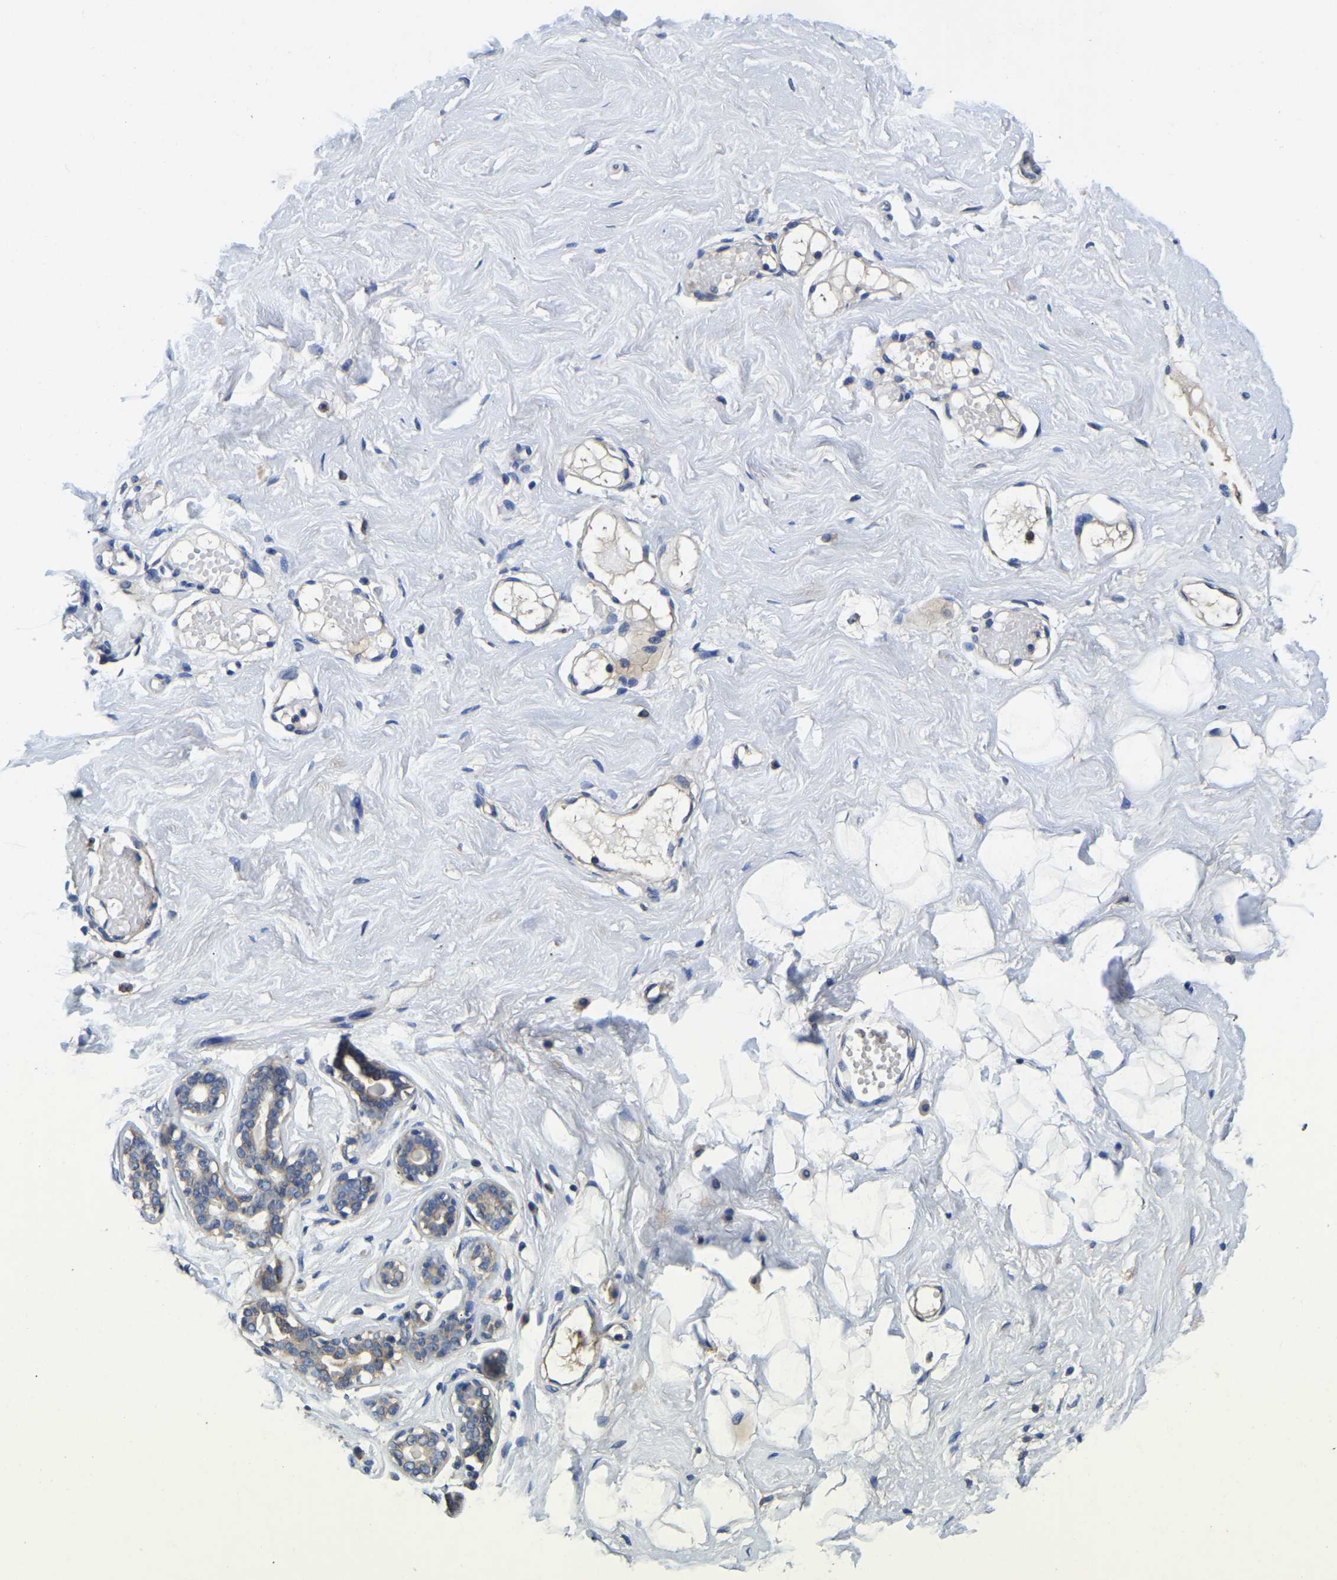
{"staining": {"intensity": "negative", "quantity": "none", "location": "none"}, "tissue": "breast", "cell_type": "Adipocytes", "image_type": "normal", "snomed": [{"axis": "morphology", "description": "Normal tissue, NOS"}, {"axis": "topography", "description": "Breast"}], "caption": "Immunohistochemistry photomicrograph of unremarkable breast: breast stained with DAB shows no significant protein positivity in adipocytes. (DAB (3,3'-diaminobenzidine) immunohistochemistry (IHC) visualized using brightfield microscopy, high magnification).", "gene": "STAT2", "patient": {"sex": "female", "age": 23}}